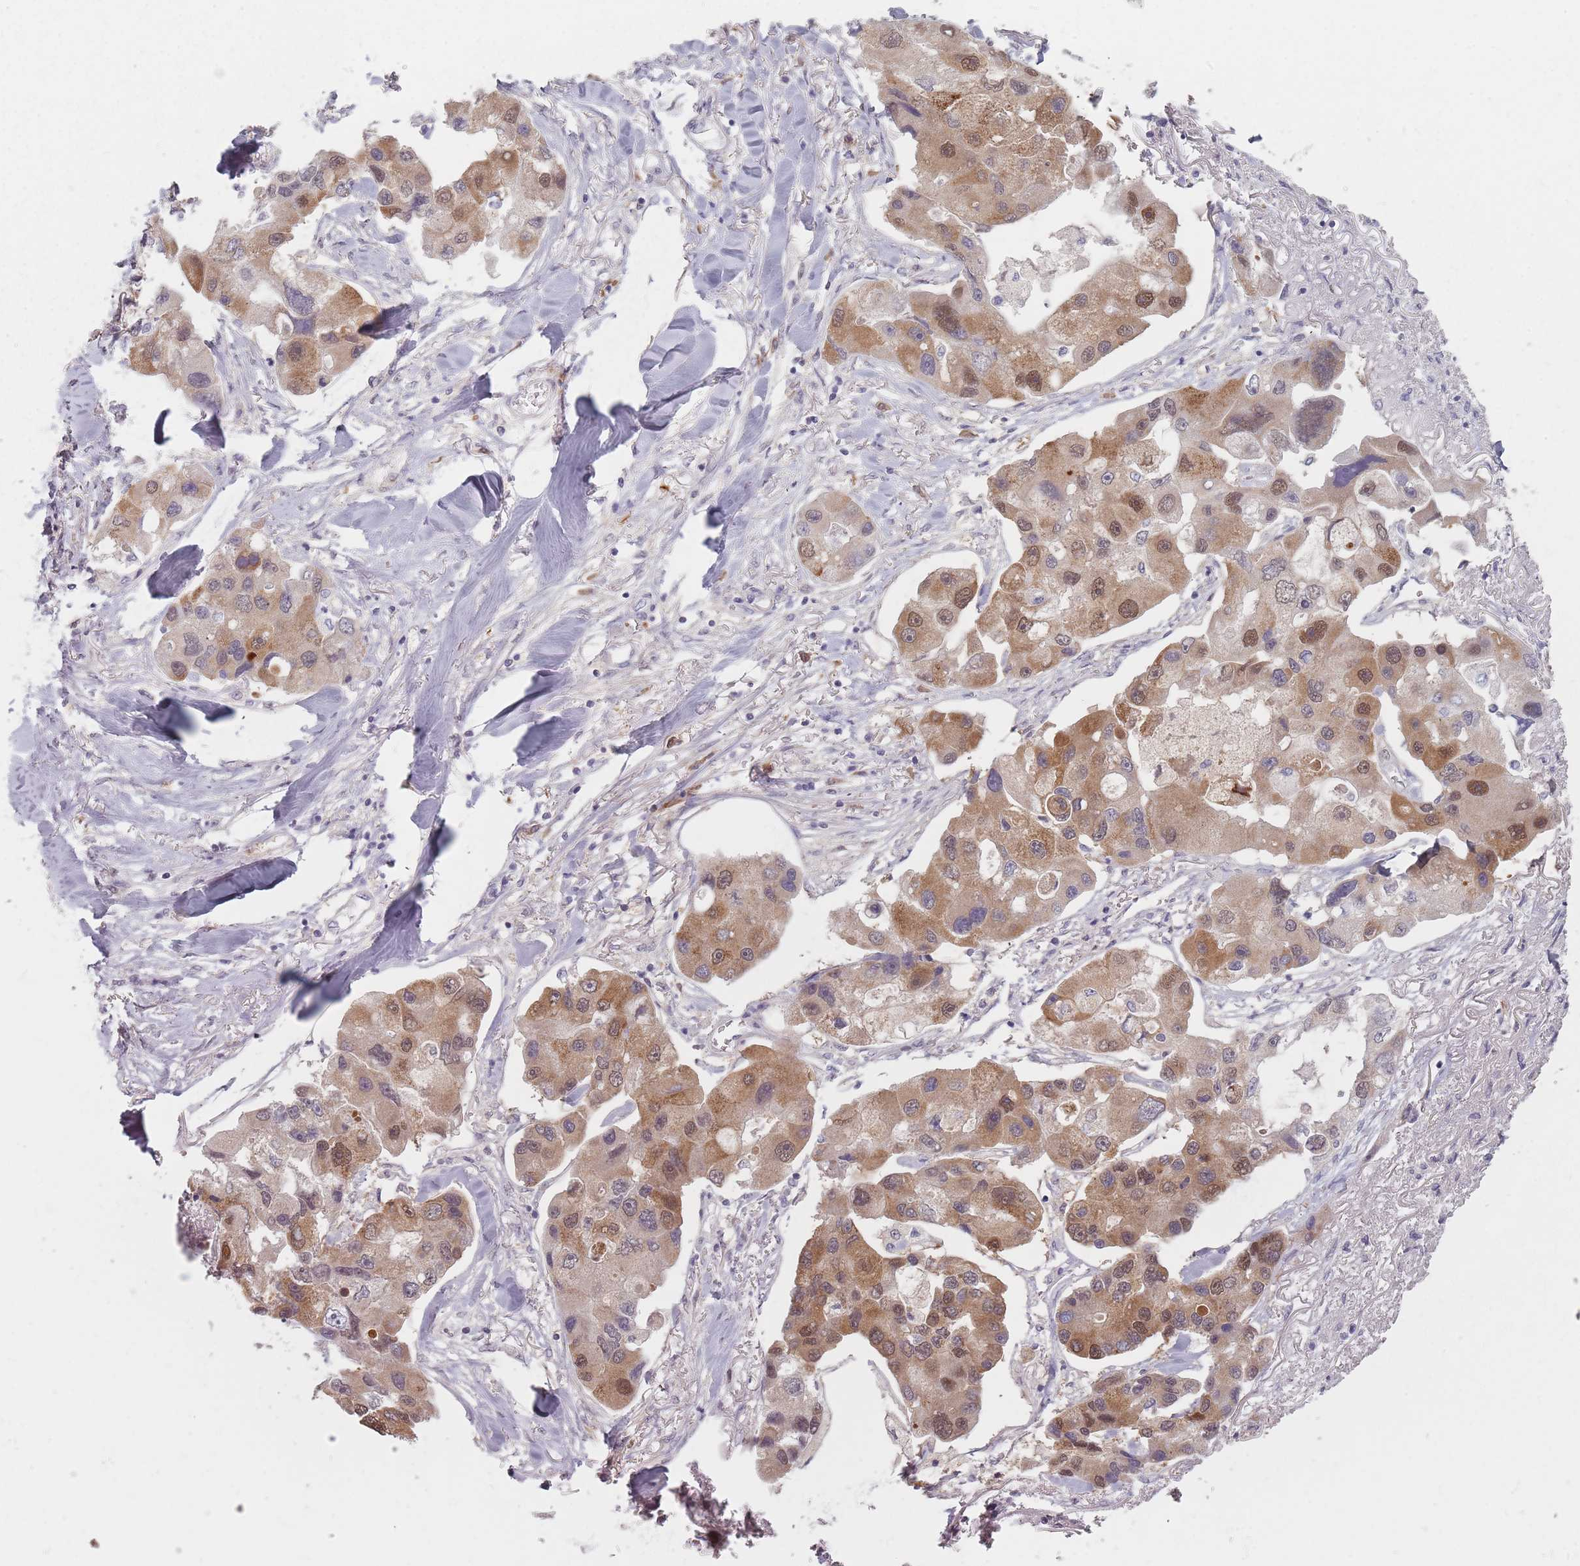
{"staining": {"intensity": "moderate", "quantity": "25%-75%", "location": "cytoplasmic/membranous,nuclear"}, "tissue": "lung cancer", "cell_type": "Tumor cells", "image_type": "cancer", "snomed": [{"axis": "morphology", "description": "Adenocarcinoma, NOS"}, {"axis": "topography", "description": "Lung"}], "caption": "IHC staining of lung cancer, which demonstrates medium levels of moderate cytoplasmic/membranous and nuclear expression in approximately 25%-75% of tumor cells indicating moderate cytoplasmic/membranous and nuclear protein expression. The staining was performed using DAB (3,3'-diaminobenzidine) (brown) for protein detection and nuclei were counterstained in hematoxylin (blue).", "gene": "NAXE", "patient": {"sex": "female", "age": 54}}